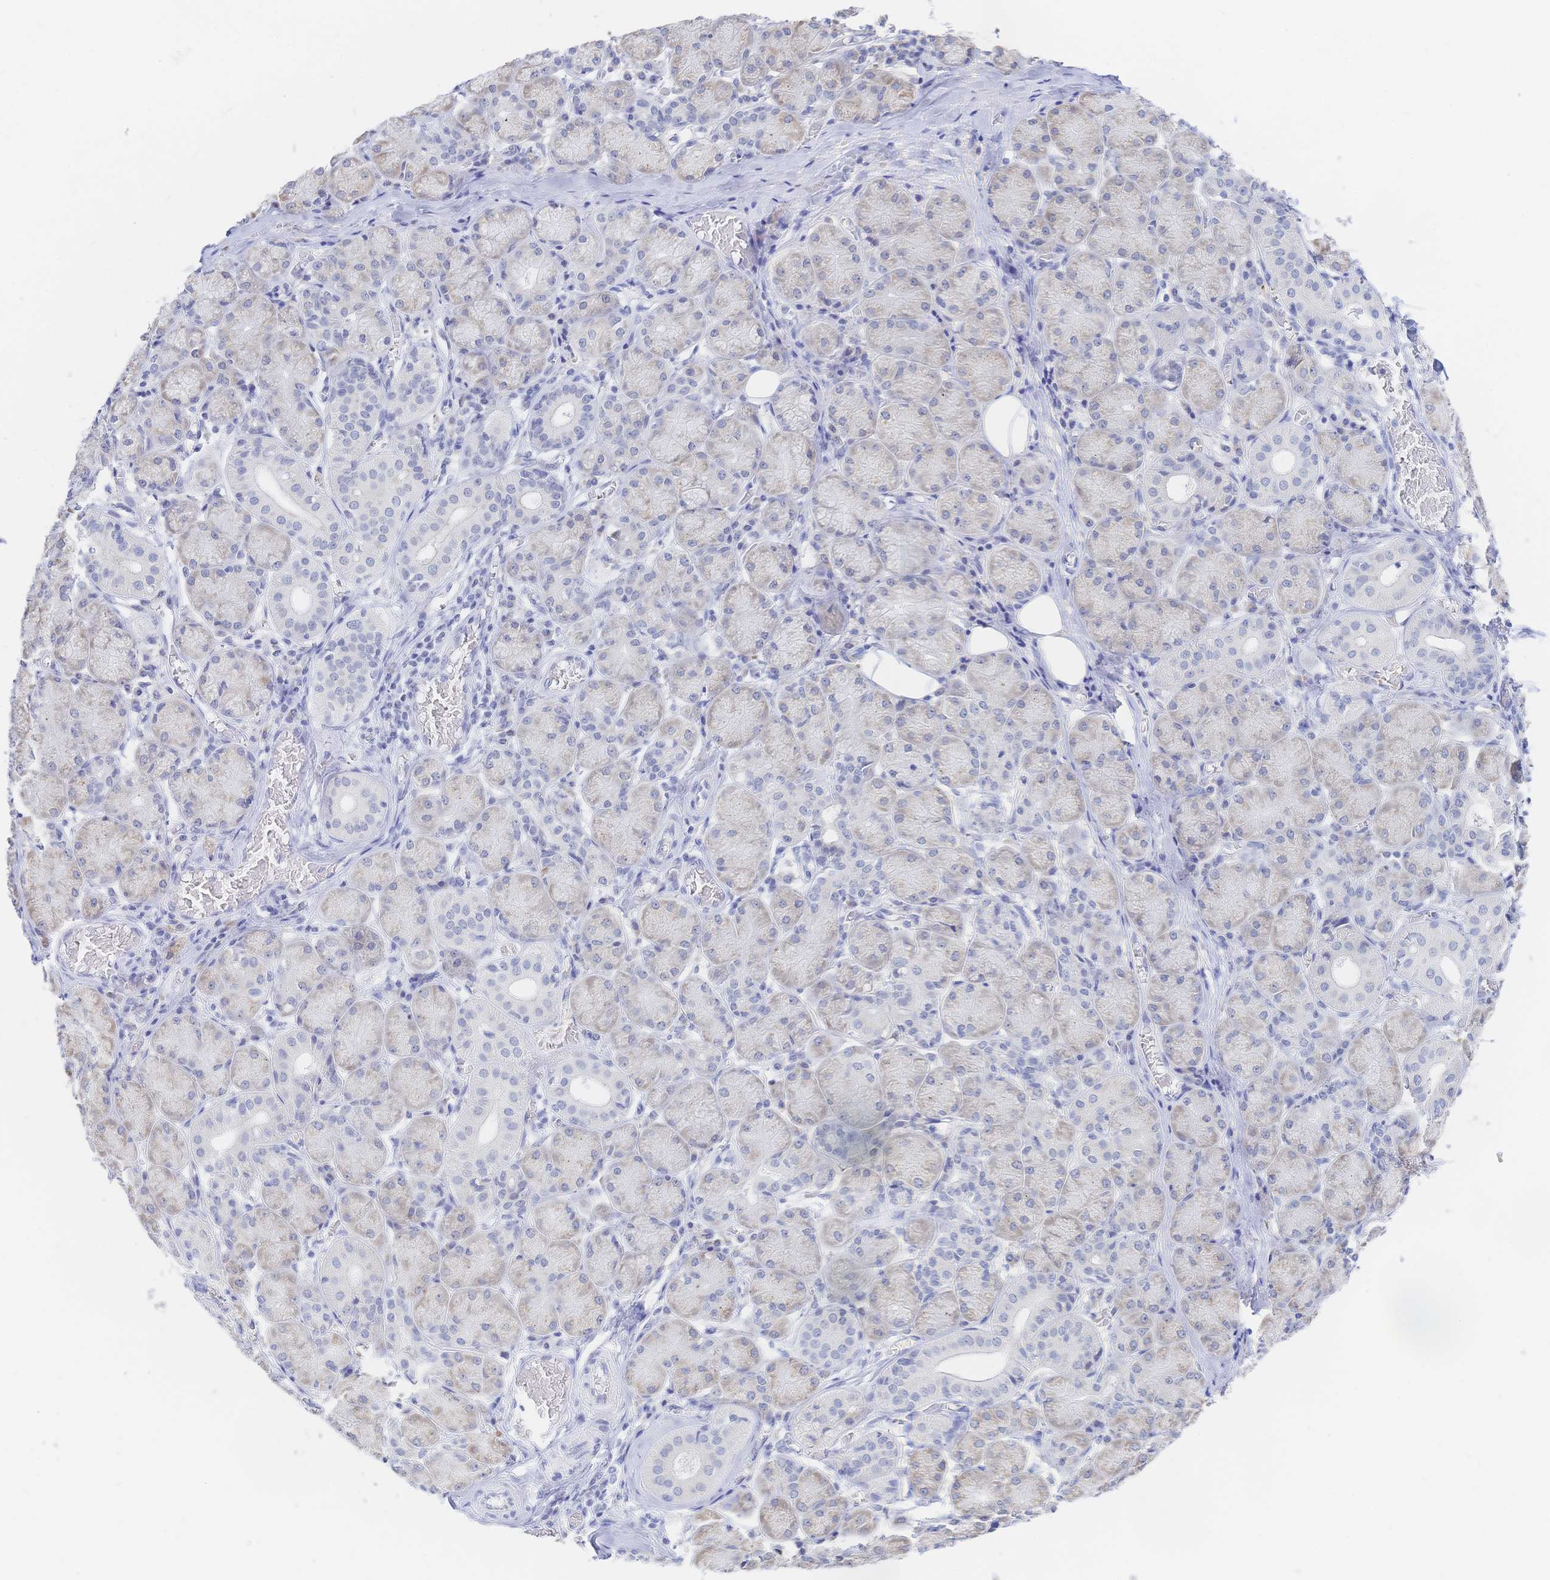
{"staining": {"intensity": "weak", "quantity": "<25%", "location": "cytoplasmic/membranous"}, "tissue": "salivary gland", "cell_type": "Glandular cells", "image_type": "normal", "snomed": [{"axis": "morphology", "description": "Normal tissue, NOS"}, {"axis": "topography", "description": "Salivary gland"}], "caption": "Immunohistochemistry (IHC) photomicrograph of benign salivary gland: salivary gland stained with DAB (3,3'-diaminobenzidine) demonstrates no significant protein expression in glandular cells.", "gene": "SIAH3", "patient": {"sex": "female", "age": 24}}